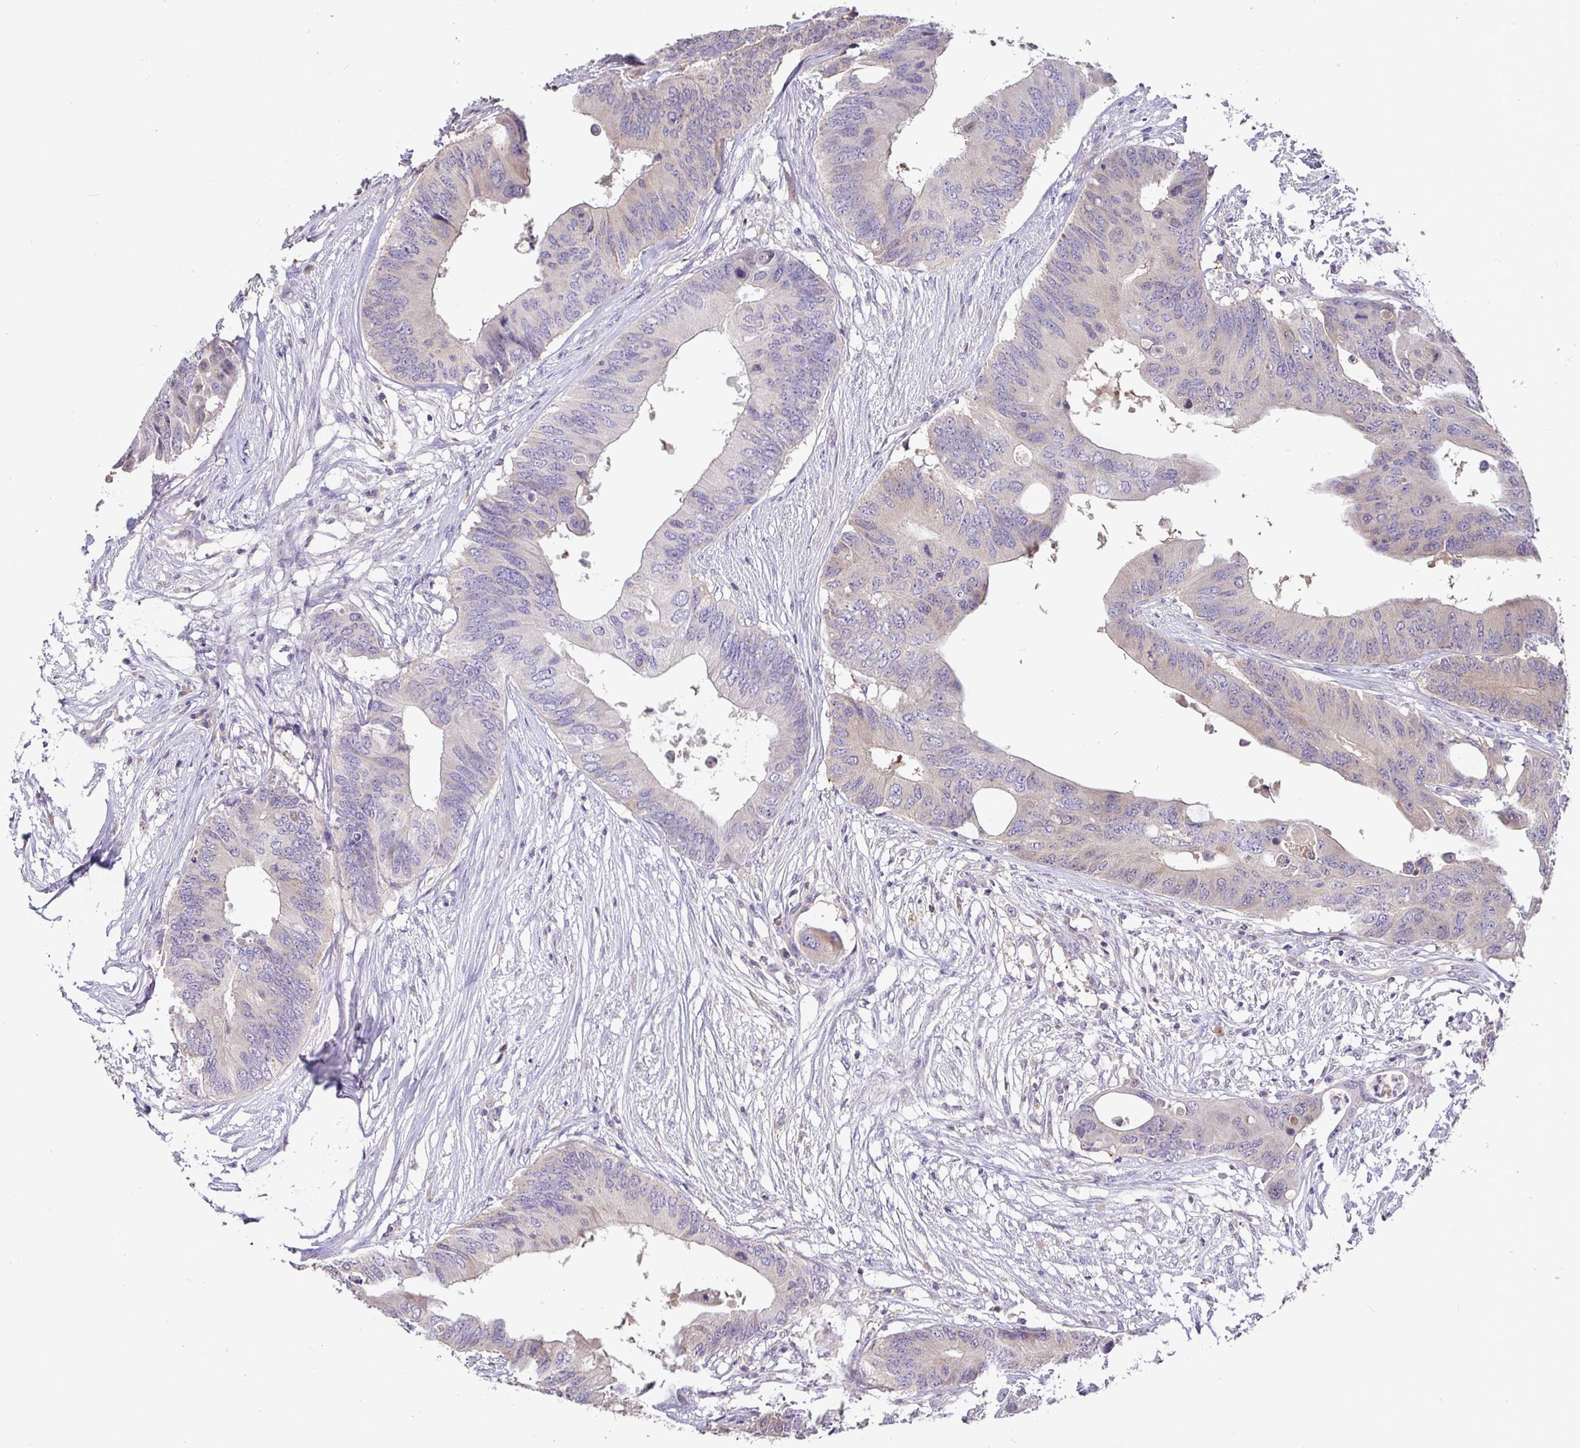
{"staining": {"intensity": "weak", "quantity": "<25%", "location": "cytoplasmic/membranous"}, "tissue": "colorectal cancer", "cell_type": "Tumor cells", "image_type": "cancer", "snomed": [{"axis": "morphology", "description": "Adenocarcinoma, NOS"}, {"axis": "topography", "description": "Colon"}], "caption": "Tumor cells show no significant staining in colorectal adenocarcinoma.", "gene": "SHISA4", "patient": {"sex": "male", "age": 71}}